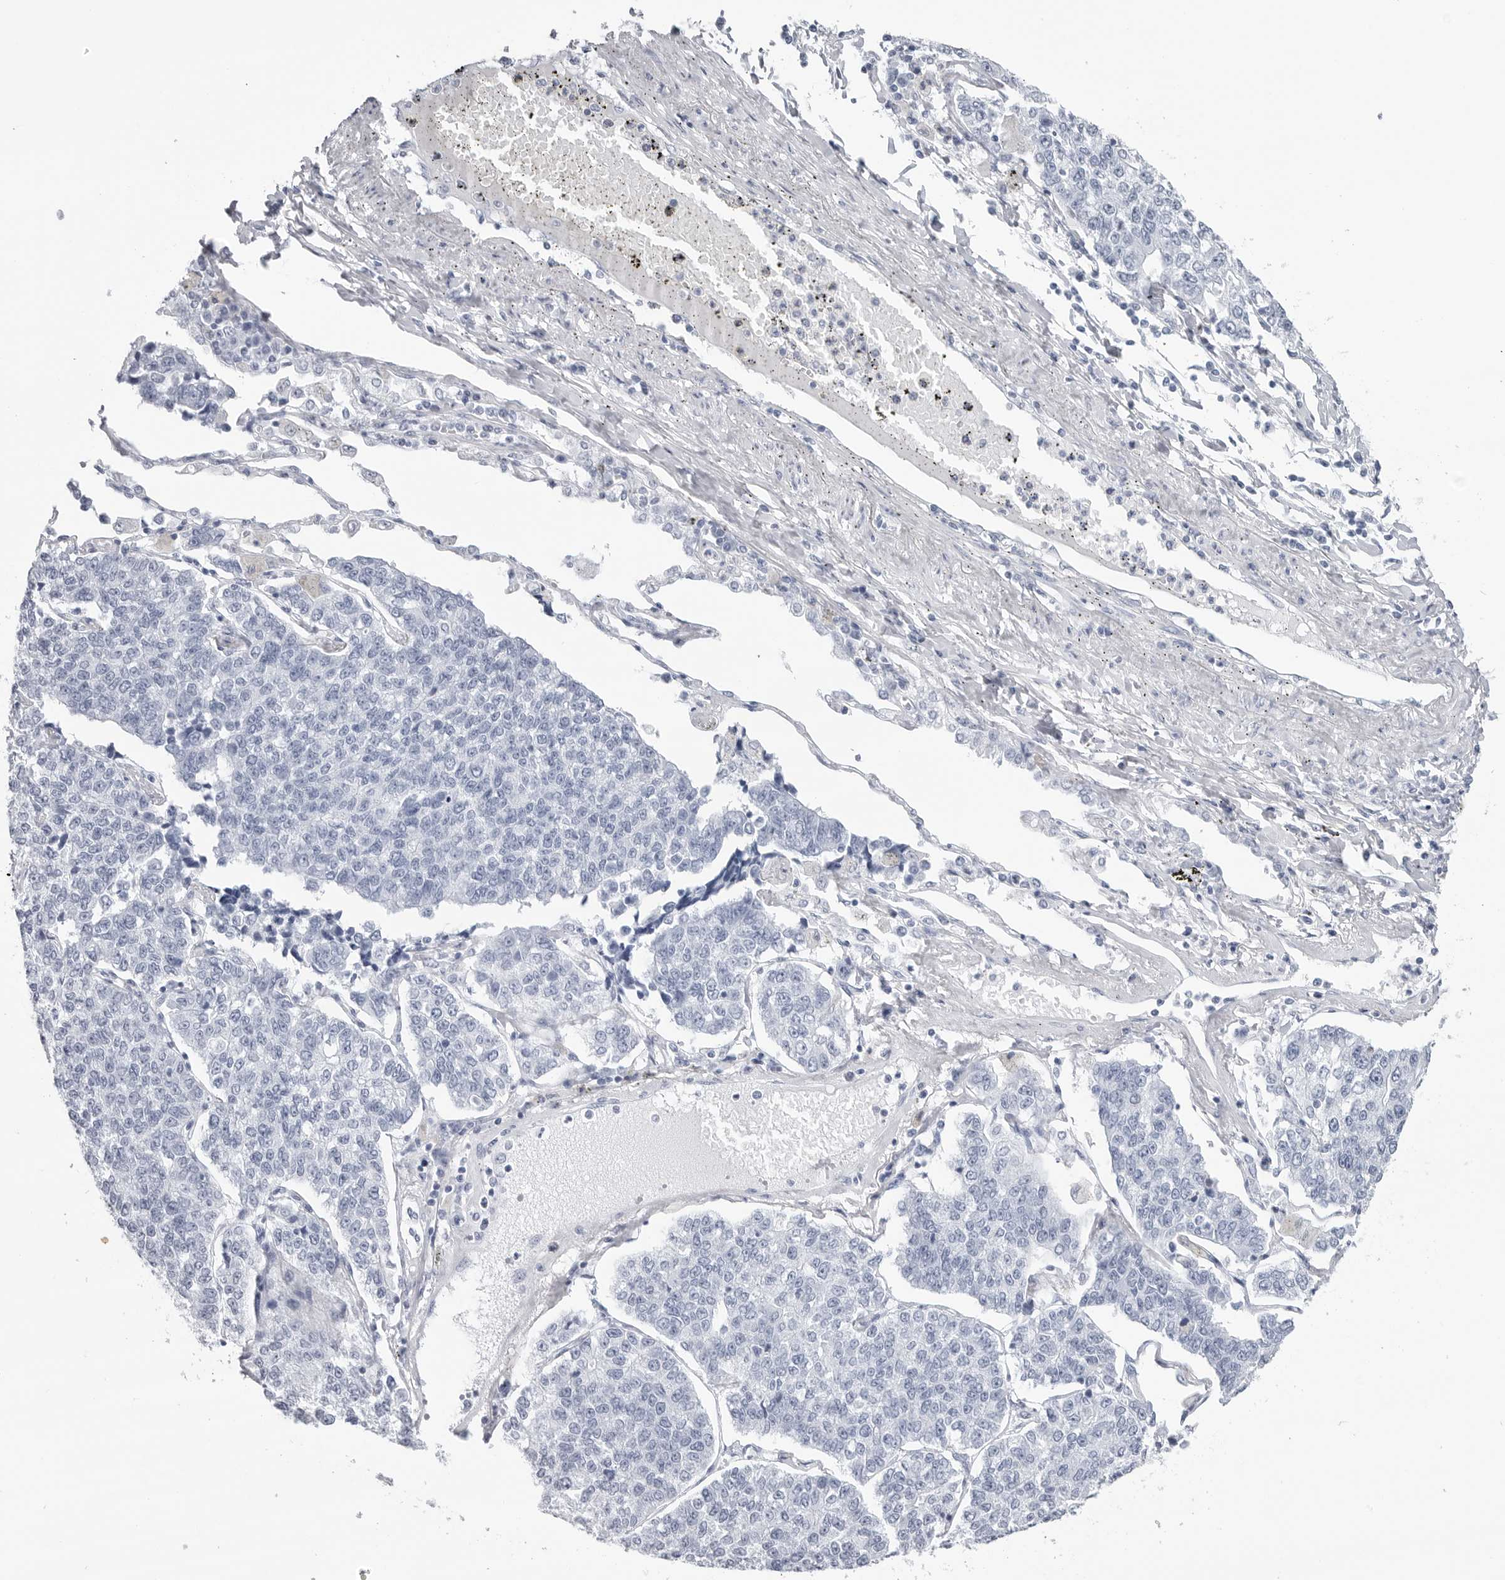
{"staining": {"intensity": "negative", "quantity": "none", "location": "none"}, "tissue": "lung cancer", "cell_type": "Tumor cells", "image_type": "cancer", "snomed": [{"axis": "morphology", "description": "Adenocarcinoma, NOS"}, {"axis": "topography", "description": "Lung"}], "caption": "This histopathology image is of adenocarcinoma (lung) stained with immunohistochemistry to label a protein in brown with the nuclei are counter-stained blue. There is no expression in tumor cells.", "gene": "CST2", "patient": {"sex": "male", "age": 49}}